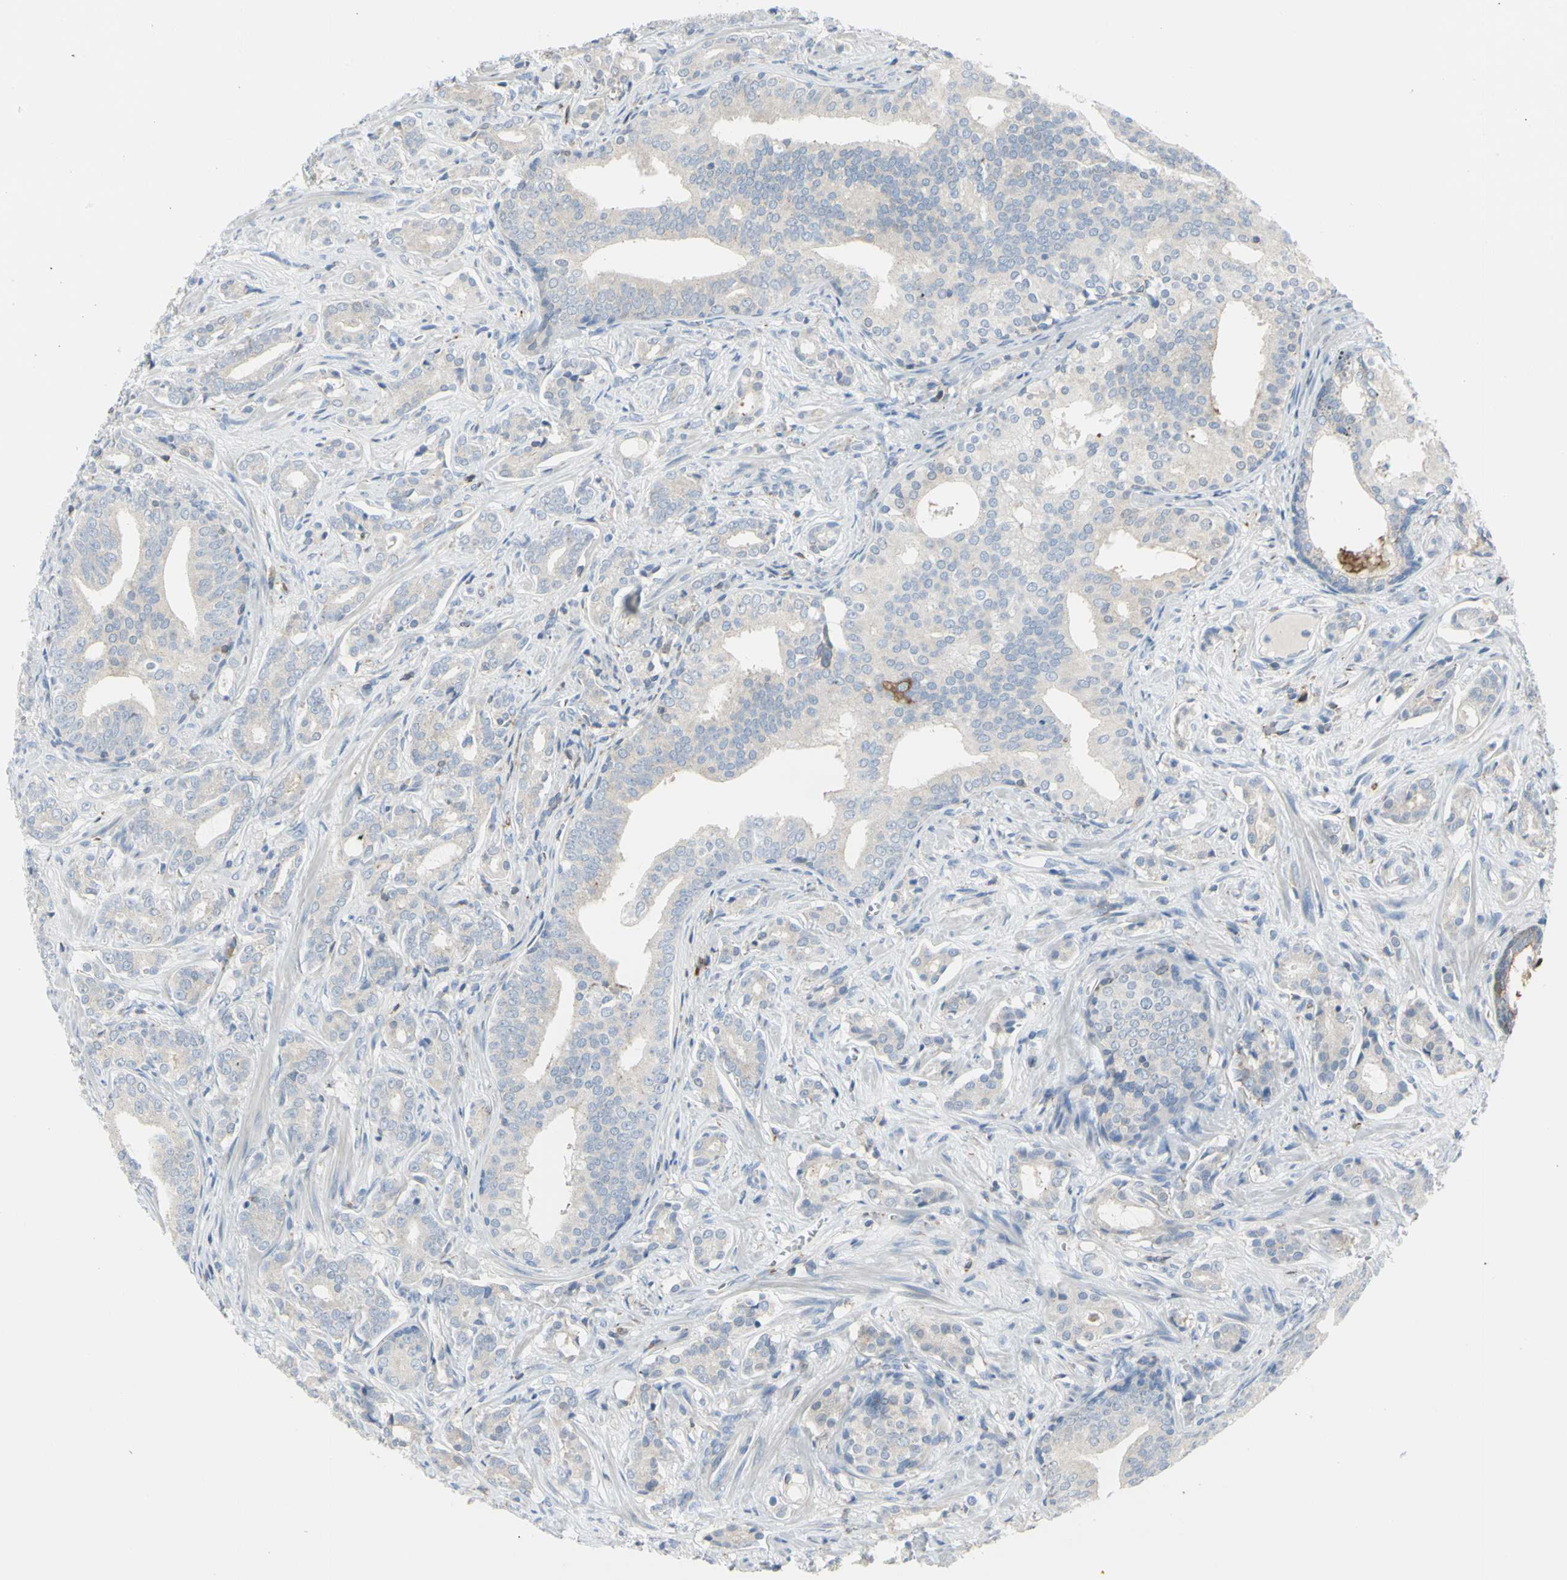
{"staining": {"intensity": "weak", "quantity": ">75%", "location": "cytoplasmic/membranous"}, "tissue": "prostate cancer", "cell_type": "Tumor cells", "image_type": "cancer", "snomed": [{"axis": "morphology", "description": "Adenocarcinoma, Low grade"}, {"axis": "topography", "description": "Prostate"}], "caption": "High-power microscopy captured an immunohistochemistry (IHC) image of prostate cancer (low-grade adenocarcinoma), revealing weak cytoplasmic/membranous staining in approximately >75% of tumor cells.", "gene": "MUC1", "patient": {"sex": "male", "age": 58}}